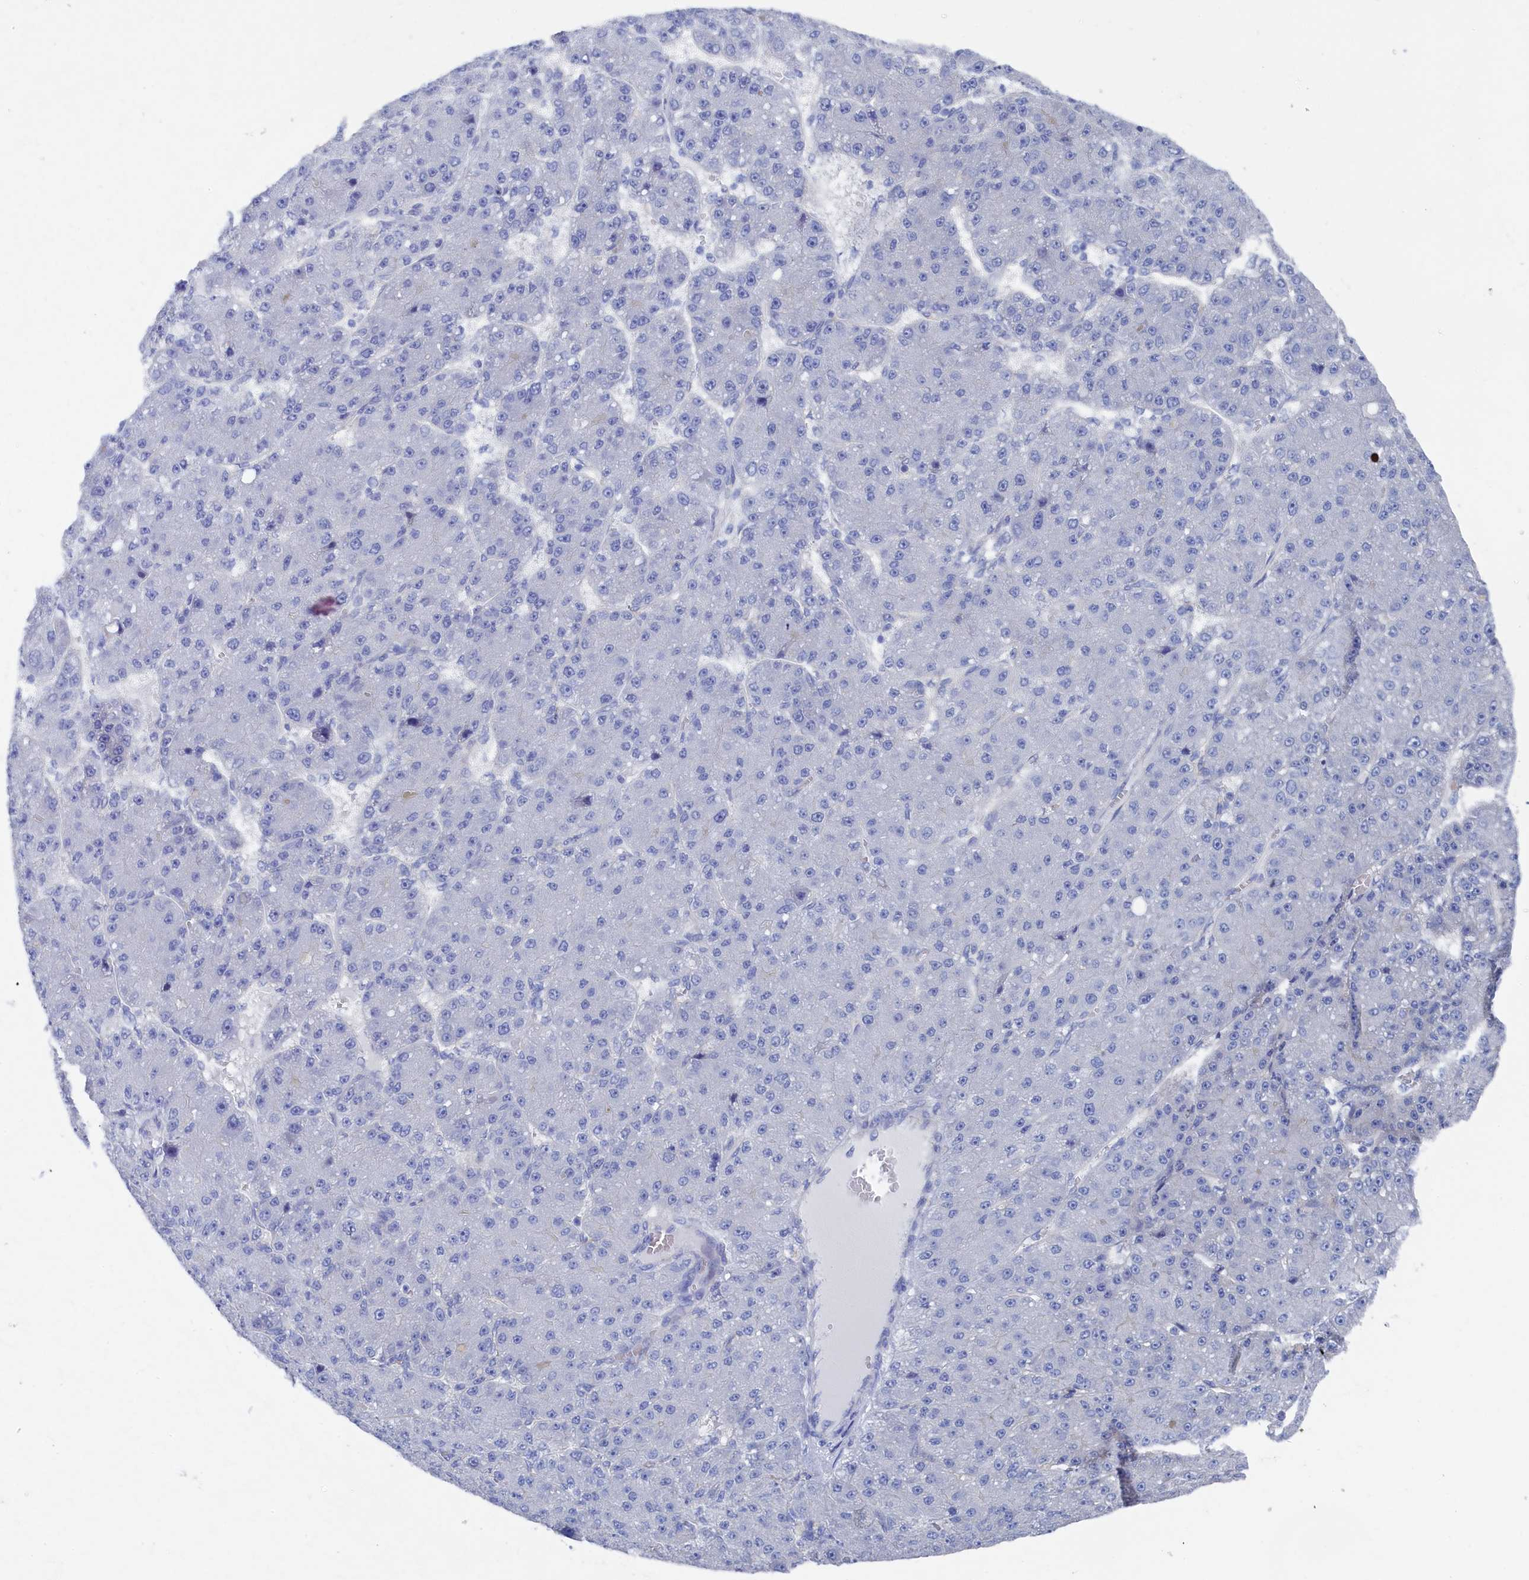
{"staining": {"intensity": "negative", "quantity": "none", "location": "none"}, "tissue": "liver cancer", "cell_type": "Tumor cells", "image_type": "cancer", "snomed": [{"axis": "morphology", "description": "Carcinoma, Hepatocellular, NOS"}, {"axis": "topography", "description": "Liver"}], "caption": "This is a micrograph of immunohistochemistry staining of liver hepatocellular carcinoma, which shows no expression in tumor cells. Brightfield microscopy of IHC stained with DAB (3,3'-diaminobenzidine) (brown) and hematoxylin (blue), captured at high magnification.", "gene": "TMOD2", "patient": {"sex": "male", "age": 67}}